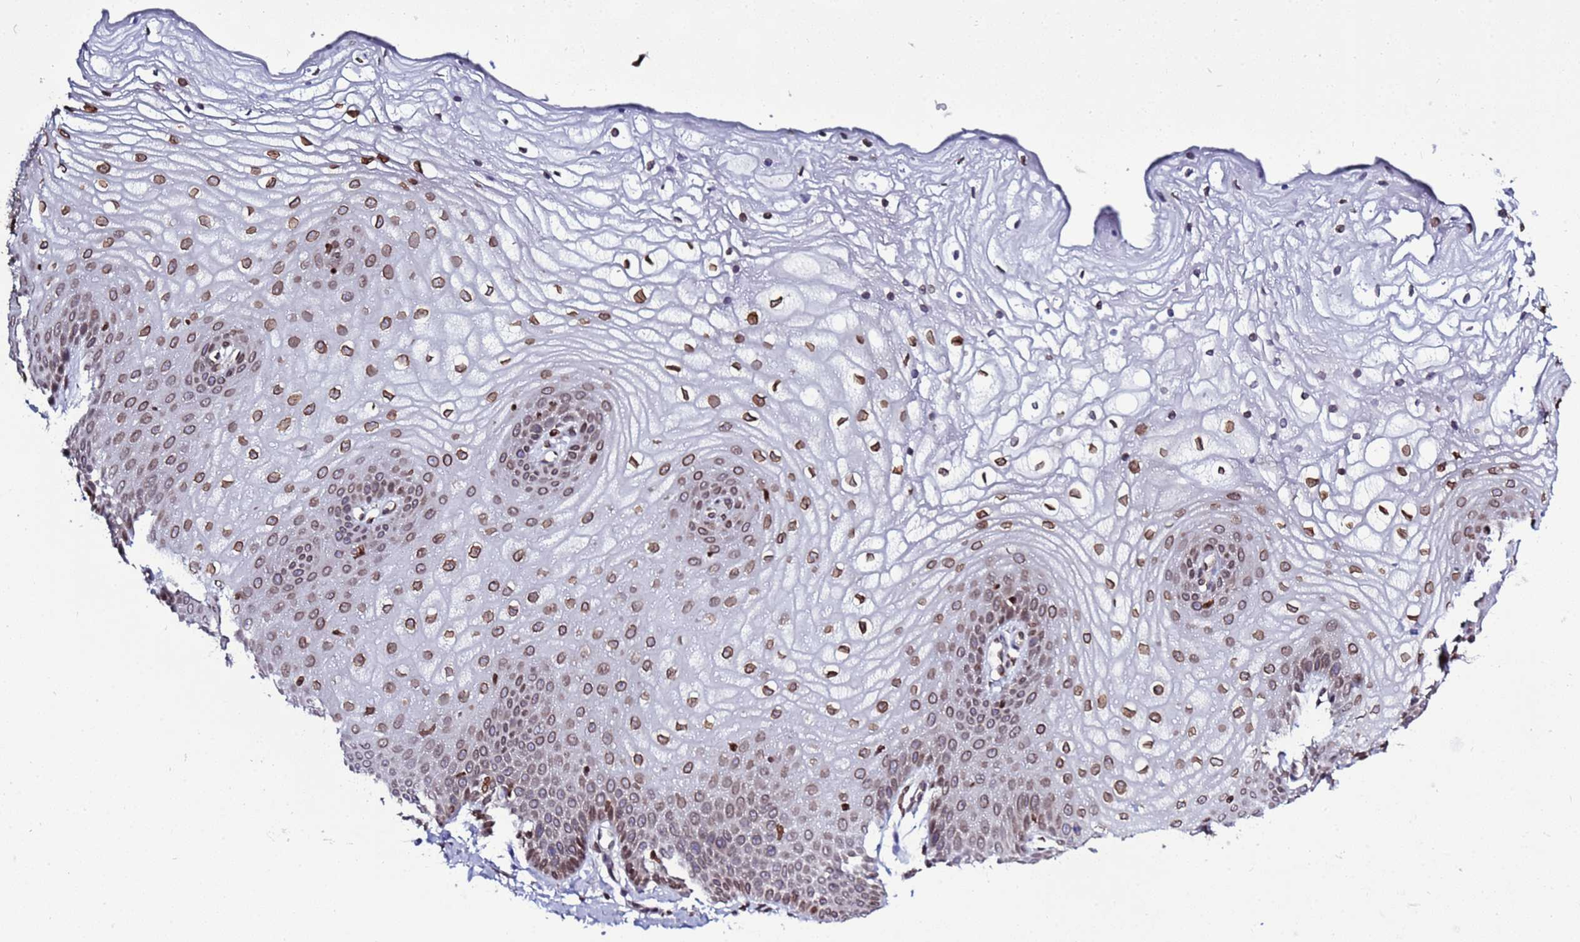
{"staining": {"intensity": "moderate", "quantity": ">75%", "location": "cytoplasmic/membranous,nuclear"}, "tissue": "vagina", "cell_type": "Squamous epithelial cells", "image_type": "normal", "snomed": [{"axis": "morphology", "description": "Normal tissue, NOS"}, {"axis": "topography", "description": "Vagina"}, {"axis": "topography", "description": "Cervix"}], "caption": "Immunohistochemical staining of benign vagina shows >75% levels of moderate cytoplasmic/membranous,nuclear protein staining in about >75% of squamous epithelial cells.", "gene": "TOR1AIP1", "patient": {"sex": "female", "age": 40}}